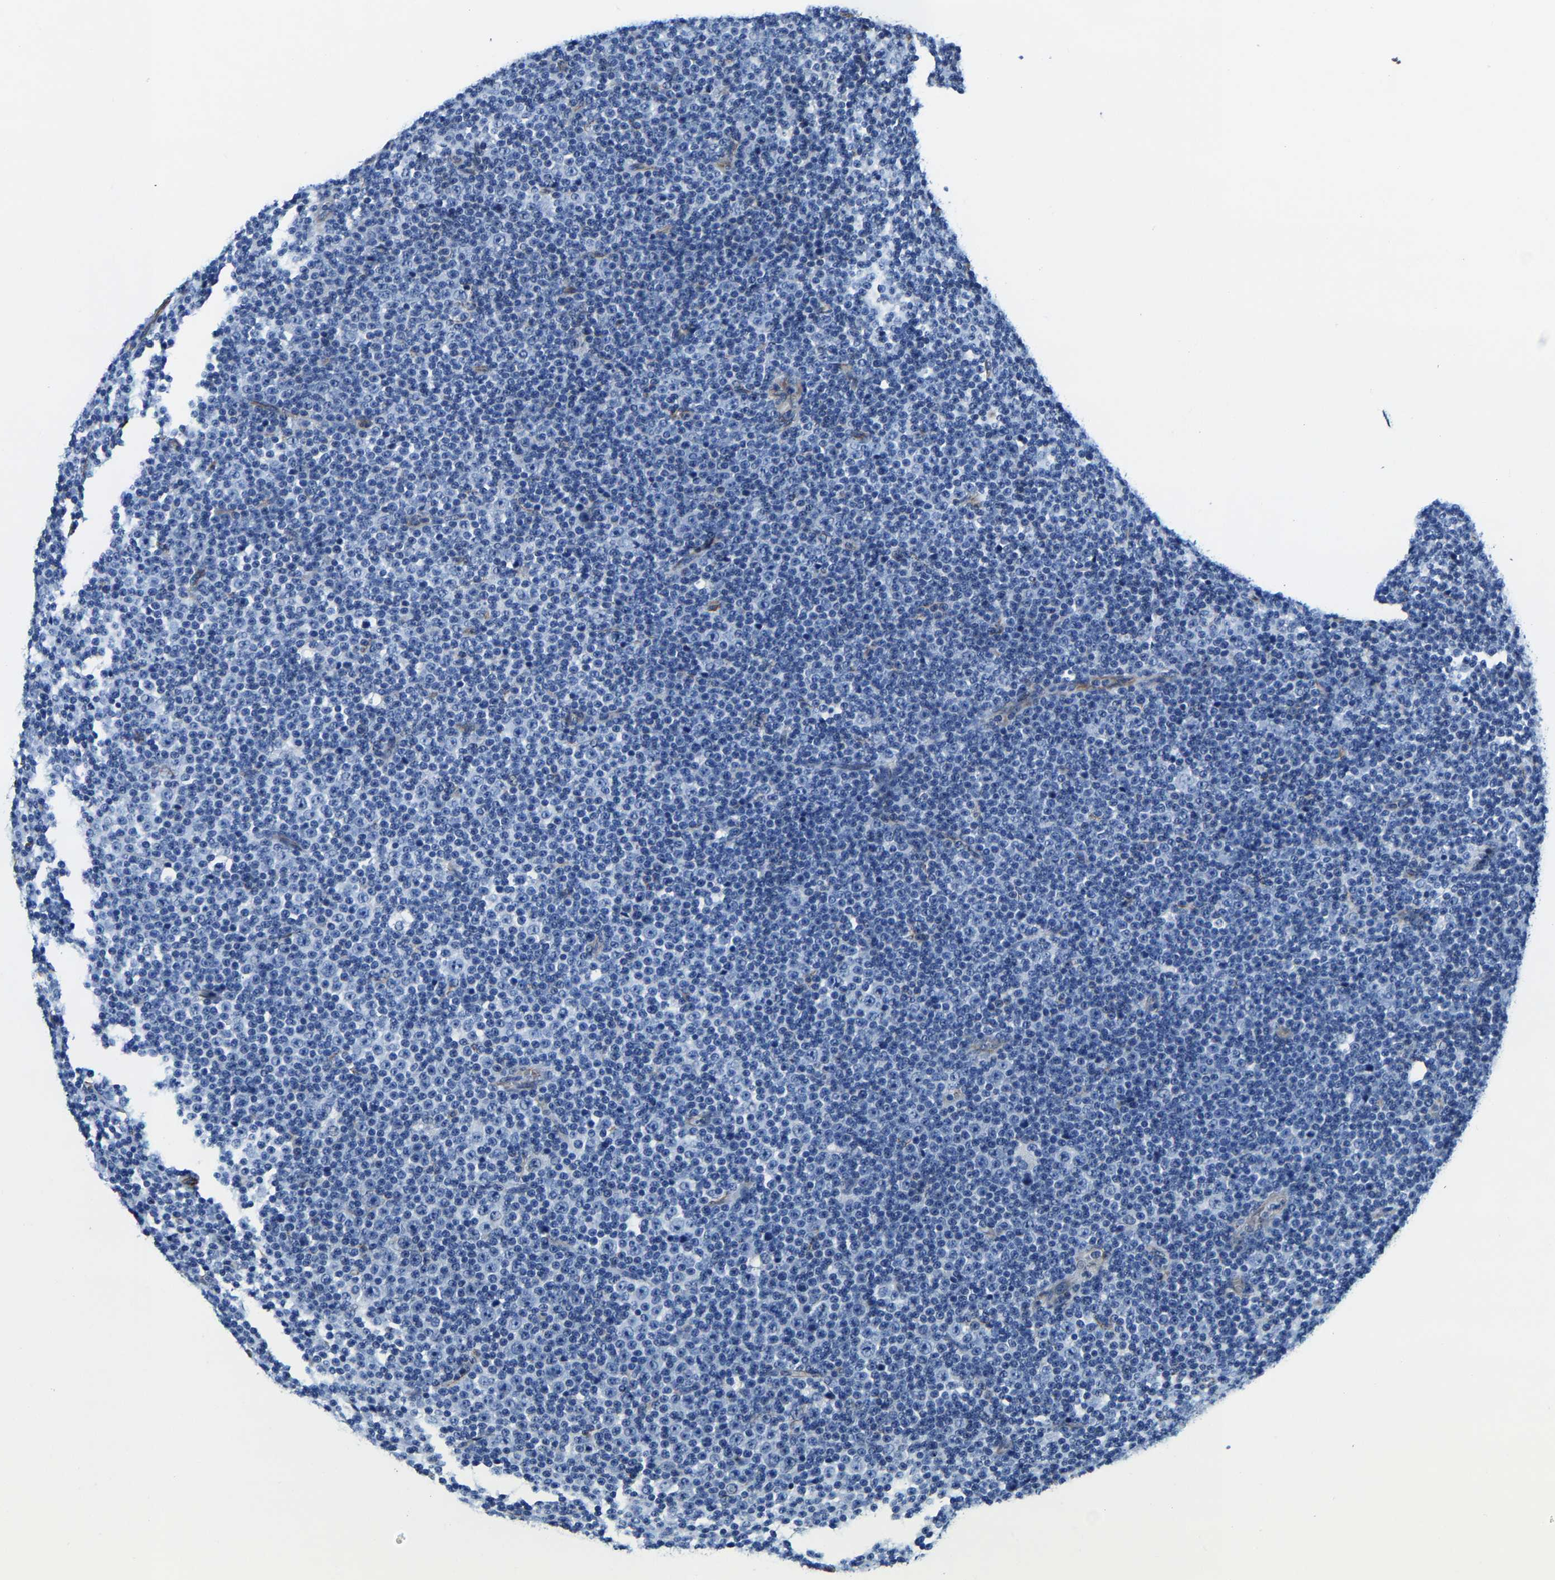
{"staining": {"intensity": "negative", "quantity": "none", "location": "none"}, "tissue": "lymphoma", "cell_type": "Tumor cells", "image_type": "cancer", "snomed": [{"axis": "morphology", "description": "Malignant lymphoma, non-Hodgkin's type, Low grade"}, {"axis": "topography", "description": "Lymph node"}], "caption": "This image is of malignant lymphoma, non-Hodgkin's type (low-grade) stained with immunohistochemistry (IHC) to label a protein in brown with the nuclei are counter-stained blue. There is no staining in tumor cells.", "gene": "MMEL1", "patient": {"sex": "female", "age": 67}}